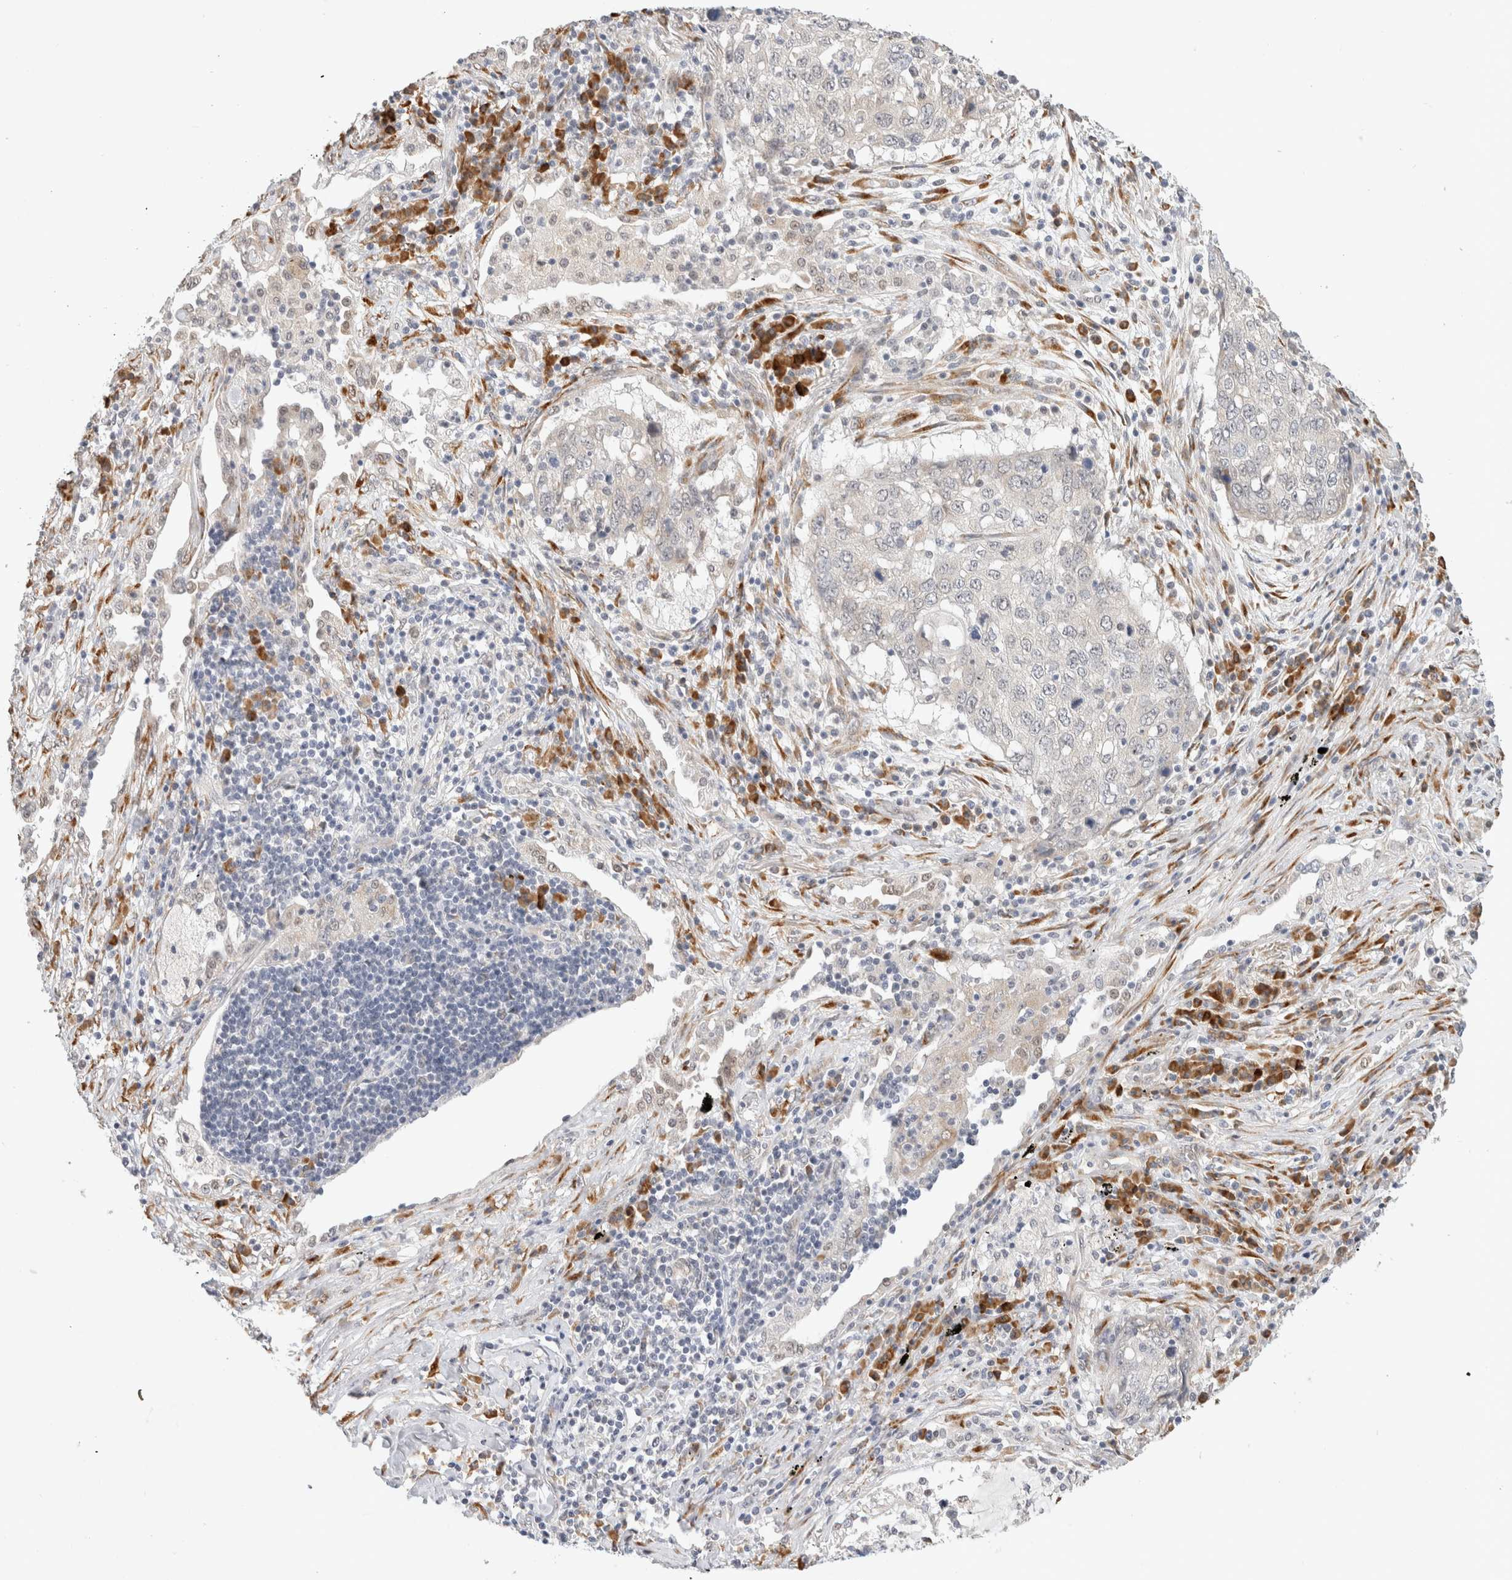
{"staining": {"intensity": "negative", "quantity": "none", "location": "none"}, "tissue": "lung cancer", "cell_type": "Tumor cells", "image_type": "cancer", "snomed": [{"axis": "morphology", "description": "Squamous cell carcinoma, NOS"}, {"axis": "topography", "description": "Lung"}], "caption": "This micrograph is of lung cancer (squamous cell carcinoma) stained with IHC to label a protein in brown with the nuclei are counter-stained blue. There is no positivity in tumor cells. The staining was performed using DAB (3,3'-diaminobenzidine) to visualize the protein expression in brown, while the nuclei were stained in blue with hematoxylin (Magnification: 20x).", "gene": "HDLBP", "patient": {"sex": "female", "age": 63}}